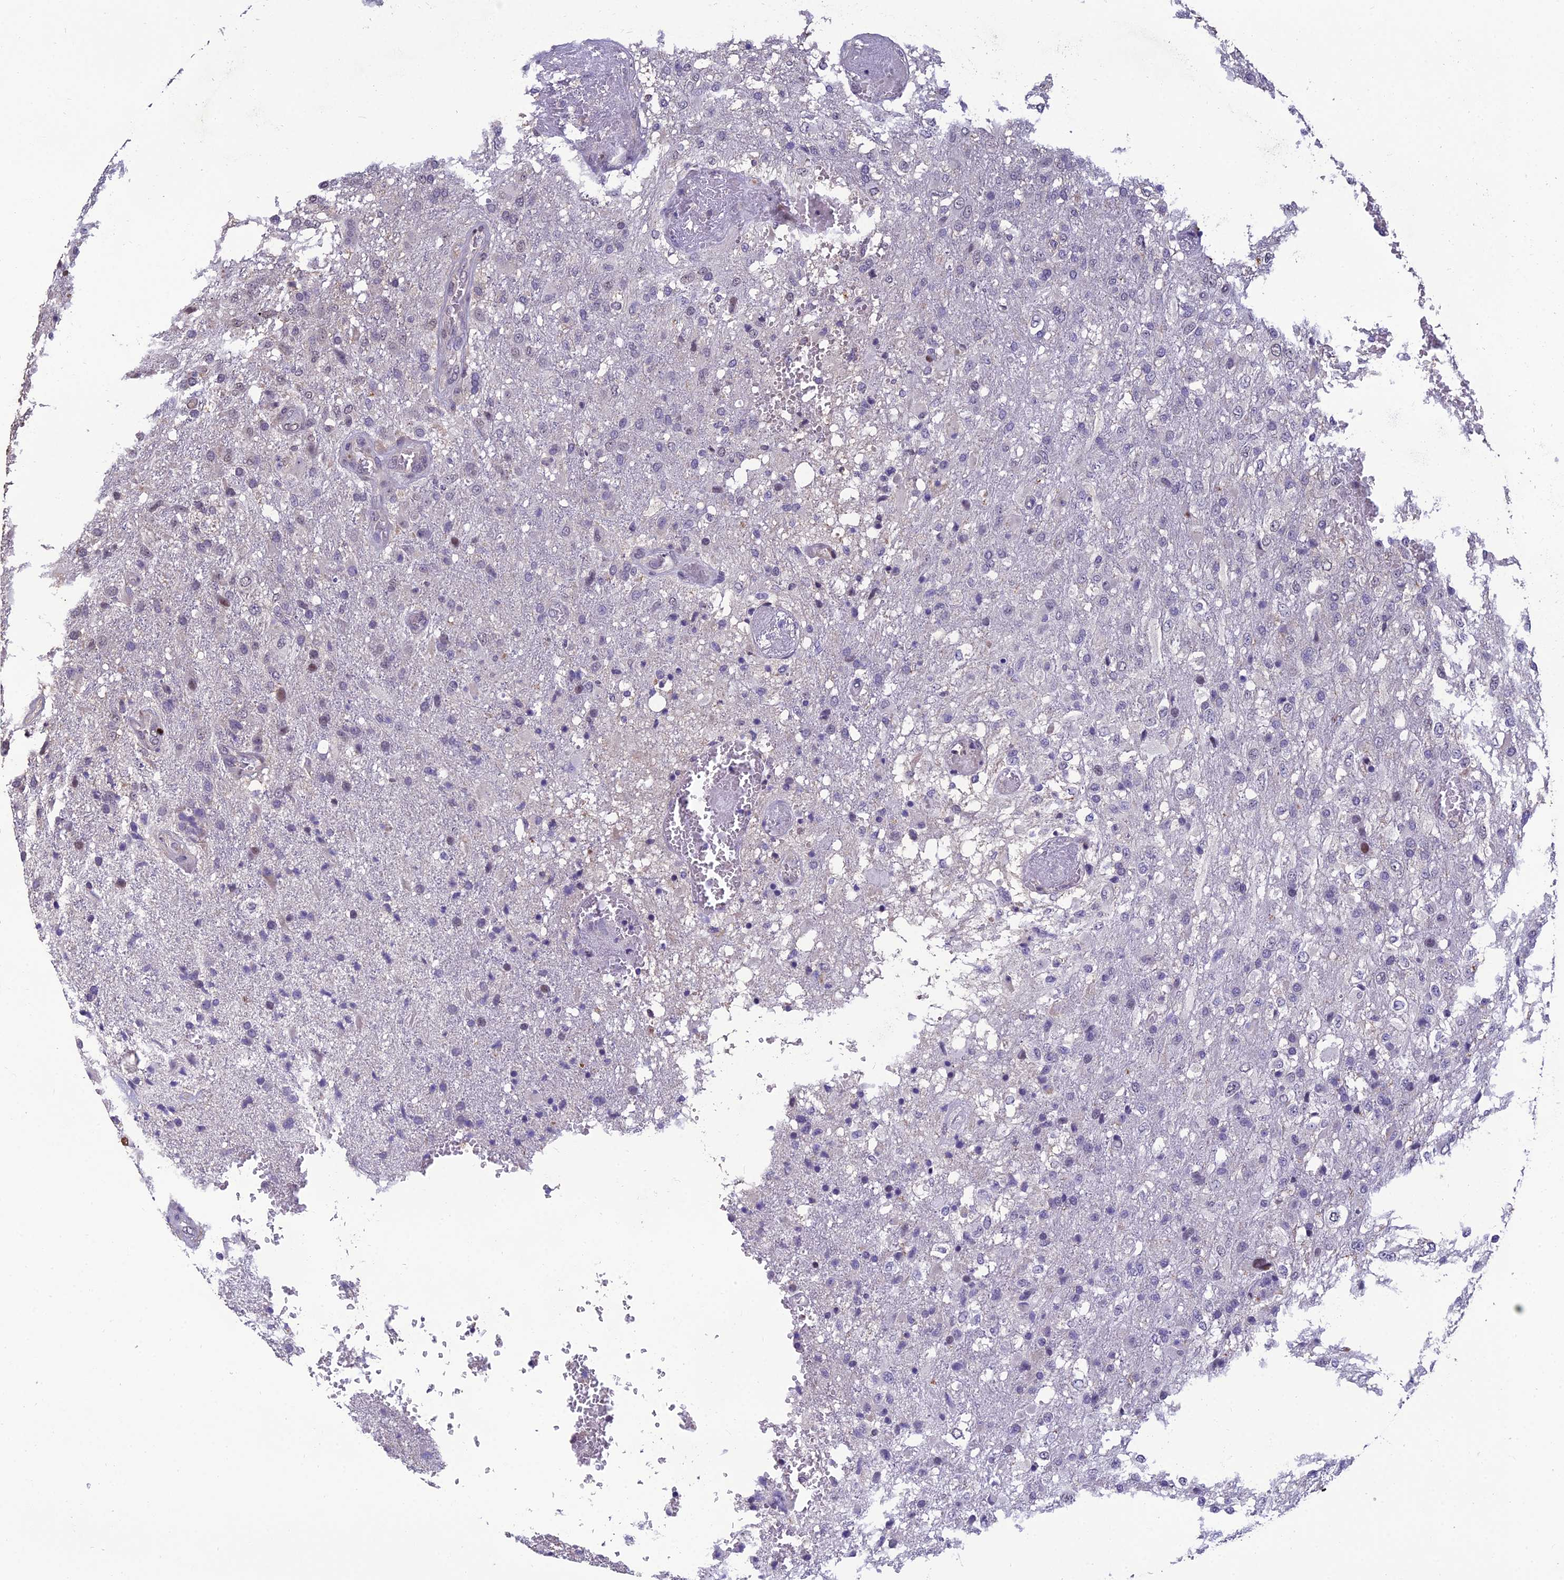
{"staining": {"intensity": "negative", "quantity": "none", "location": "none"}, "tissue": "glioma", "cell_type": "Tumor cells", "image_type": "cancer", "snomed": [{"axis": "morphology", "description": "Glioma, malignant, High grade"}, {"axis": "topography", "description": "Brain"}], "caption": "Tumor cells show no significant protein positivity in malignant glioma (high-grade).", "gene": "GRWD1", "patient": {"sex": "female", "age": 74}}